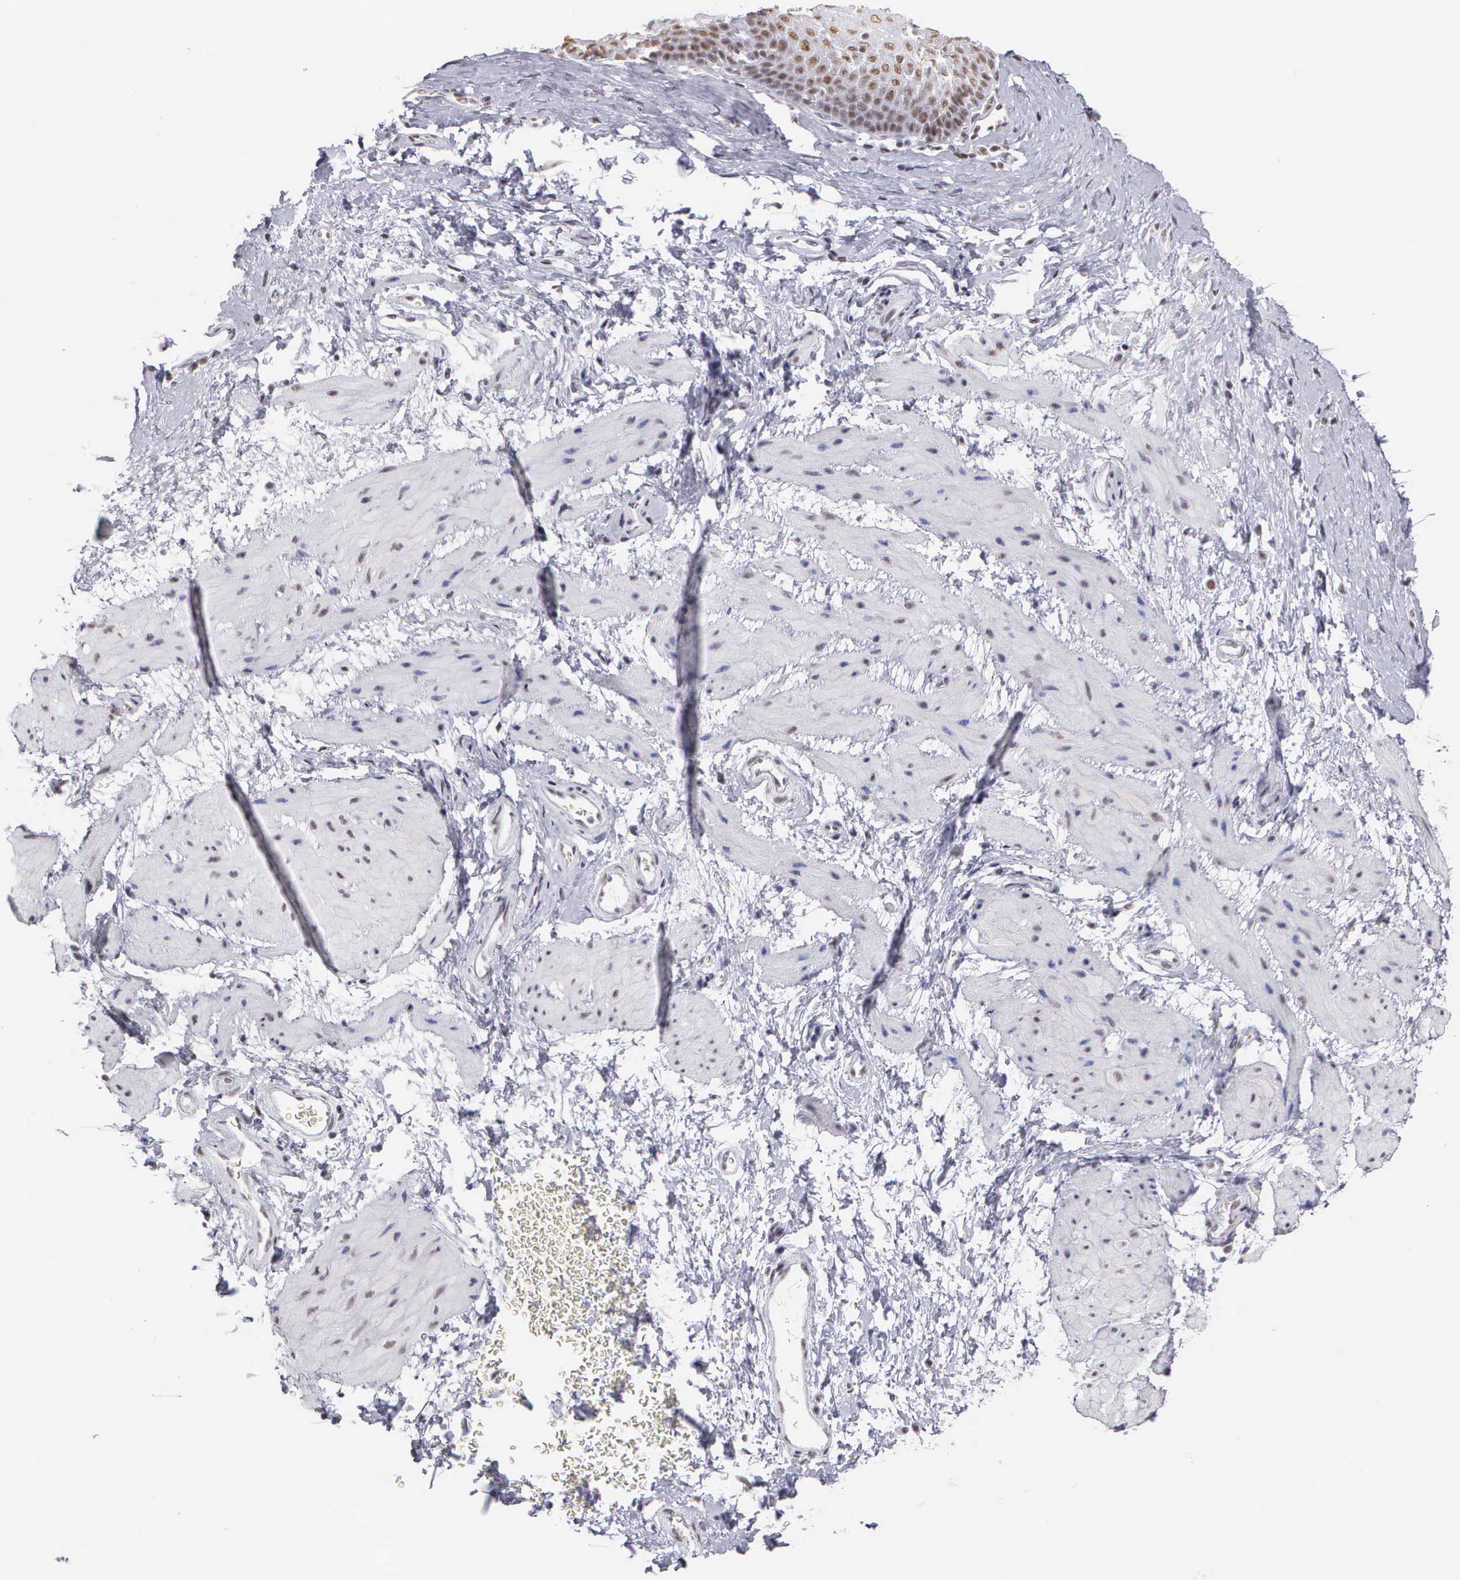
{"staining": {"intensity": "moderate", "quantity": ">75%", "location": "nuclear"}, "tissue": "esophagus", "cell_type": "Squamous epithelial cells", "image_type": "normal", "snomed": [{"axis": "morphology", "description": "Normal tissue, NOS"}, {"axis": "topography", "description": "Esophagus"}], "caption": "Benign esophagus was stained to show a protein in brown. There is medium levels of moderate nuclear expression in about >75% of squamous epithelial cells.", "gene": "CSTF2", "patient": {"sex": "female", "age": 61}}